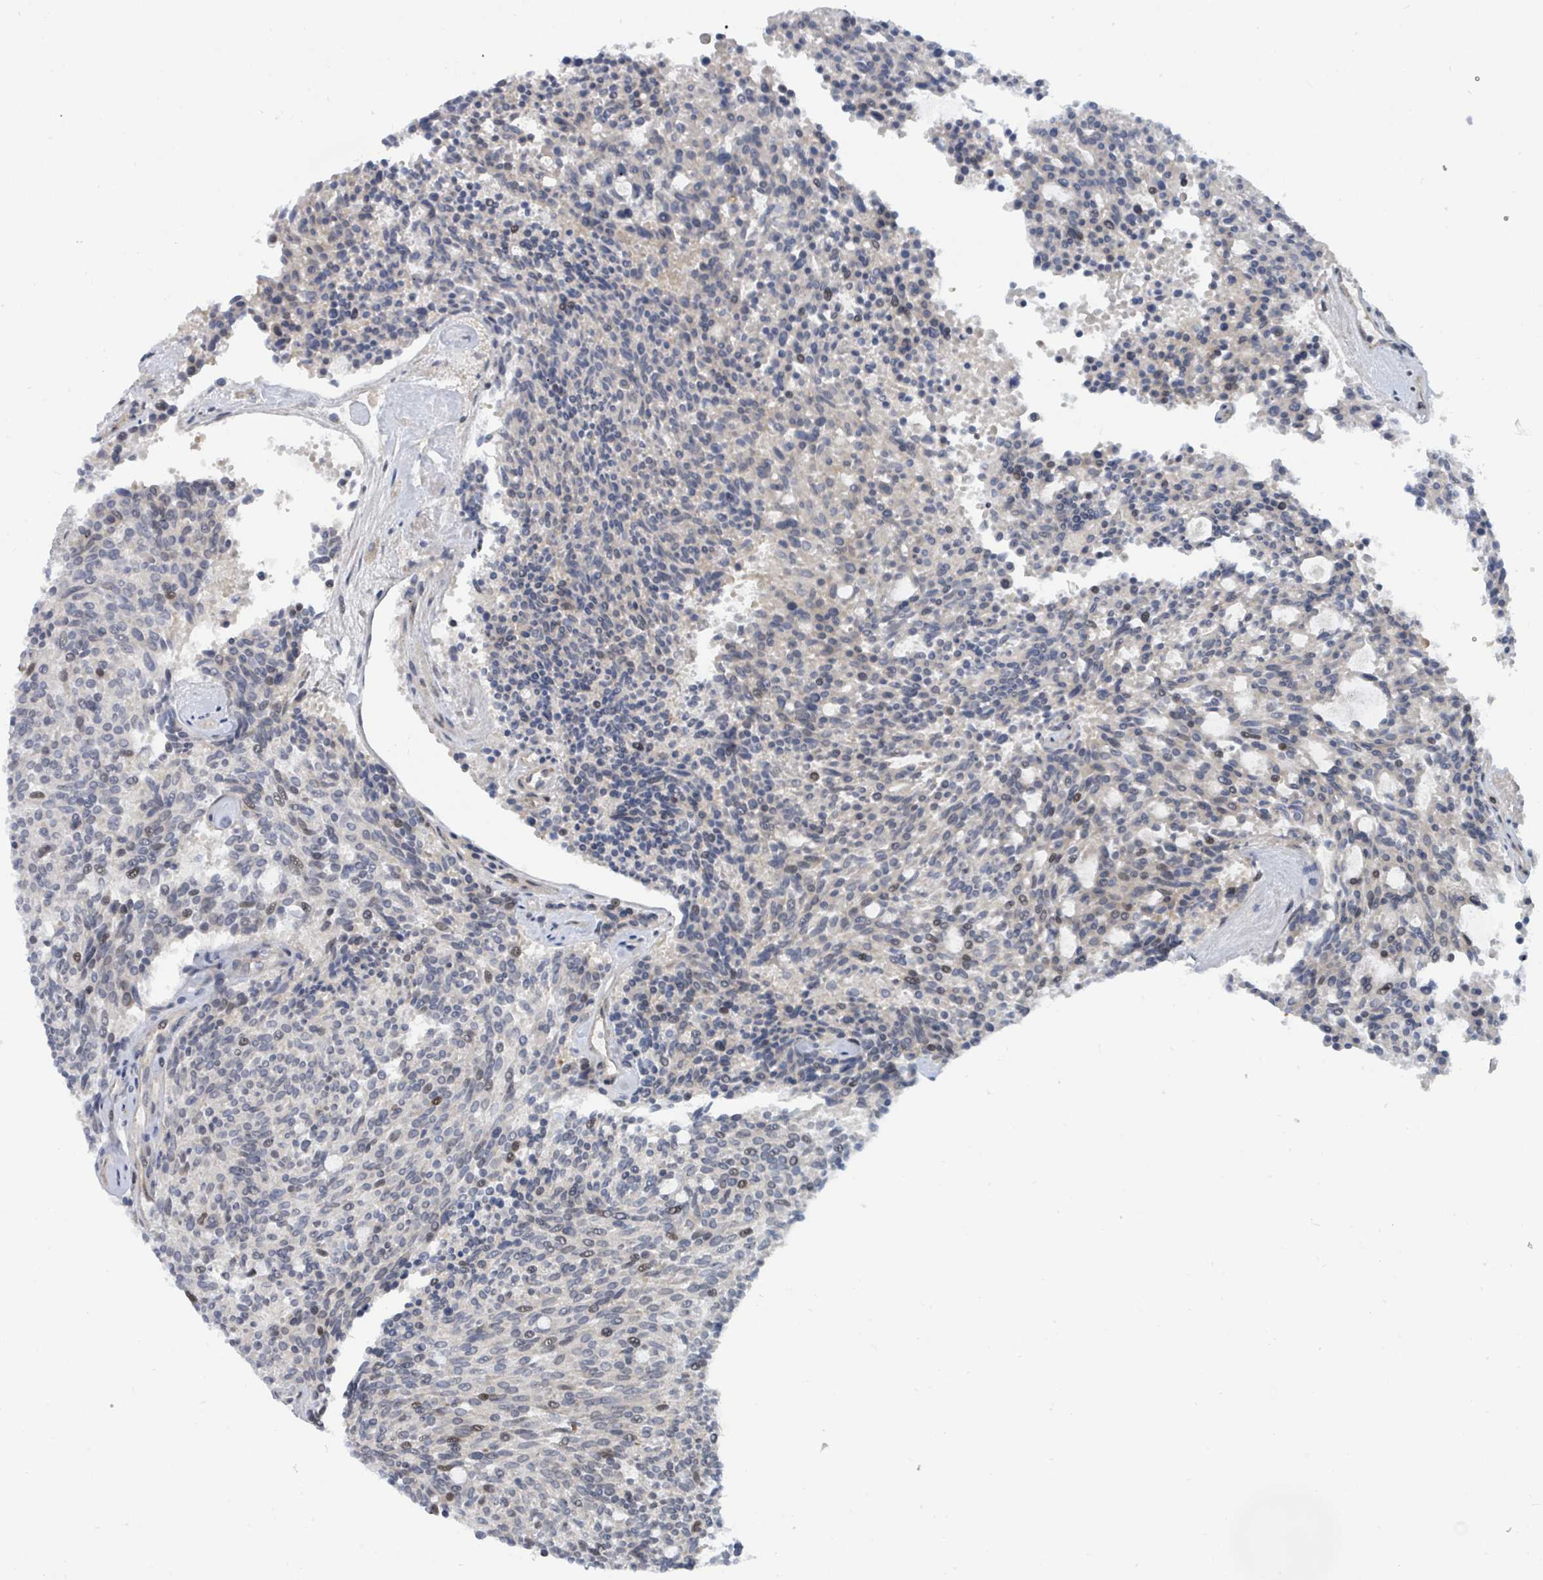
{"staining": {"intensity": "moderate", "quantity": "<25%", "location": "nuclear"}, "tissue": "carcinoid", "cell_type": "Tumor cells", "image_type": "cancer", "snomed": [{"axis": "morphology", "description": "Carcinoid, malignant, NOS"}, {"axis": "topography", "description": "Pancreas"}], "caption": "Immunohistochemistry (IHC) histopathology image of neoplastic tissue: human carcinoid stained using immunohistochemistry reveals low levels of moderate protein expression localized specifically in the nuclear of tumor cells, appearing as a nuclear brown color.", "gene": "SUMO4", "patient": {"sex": "female", "age": 54}}